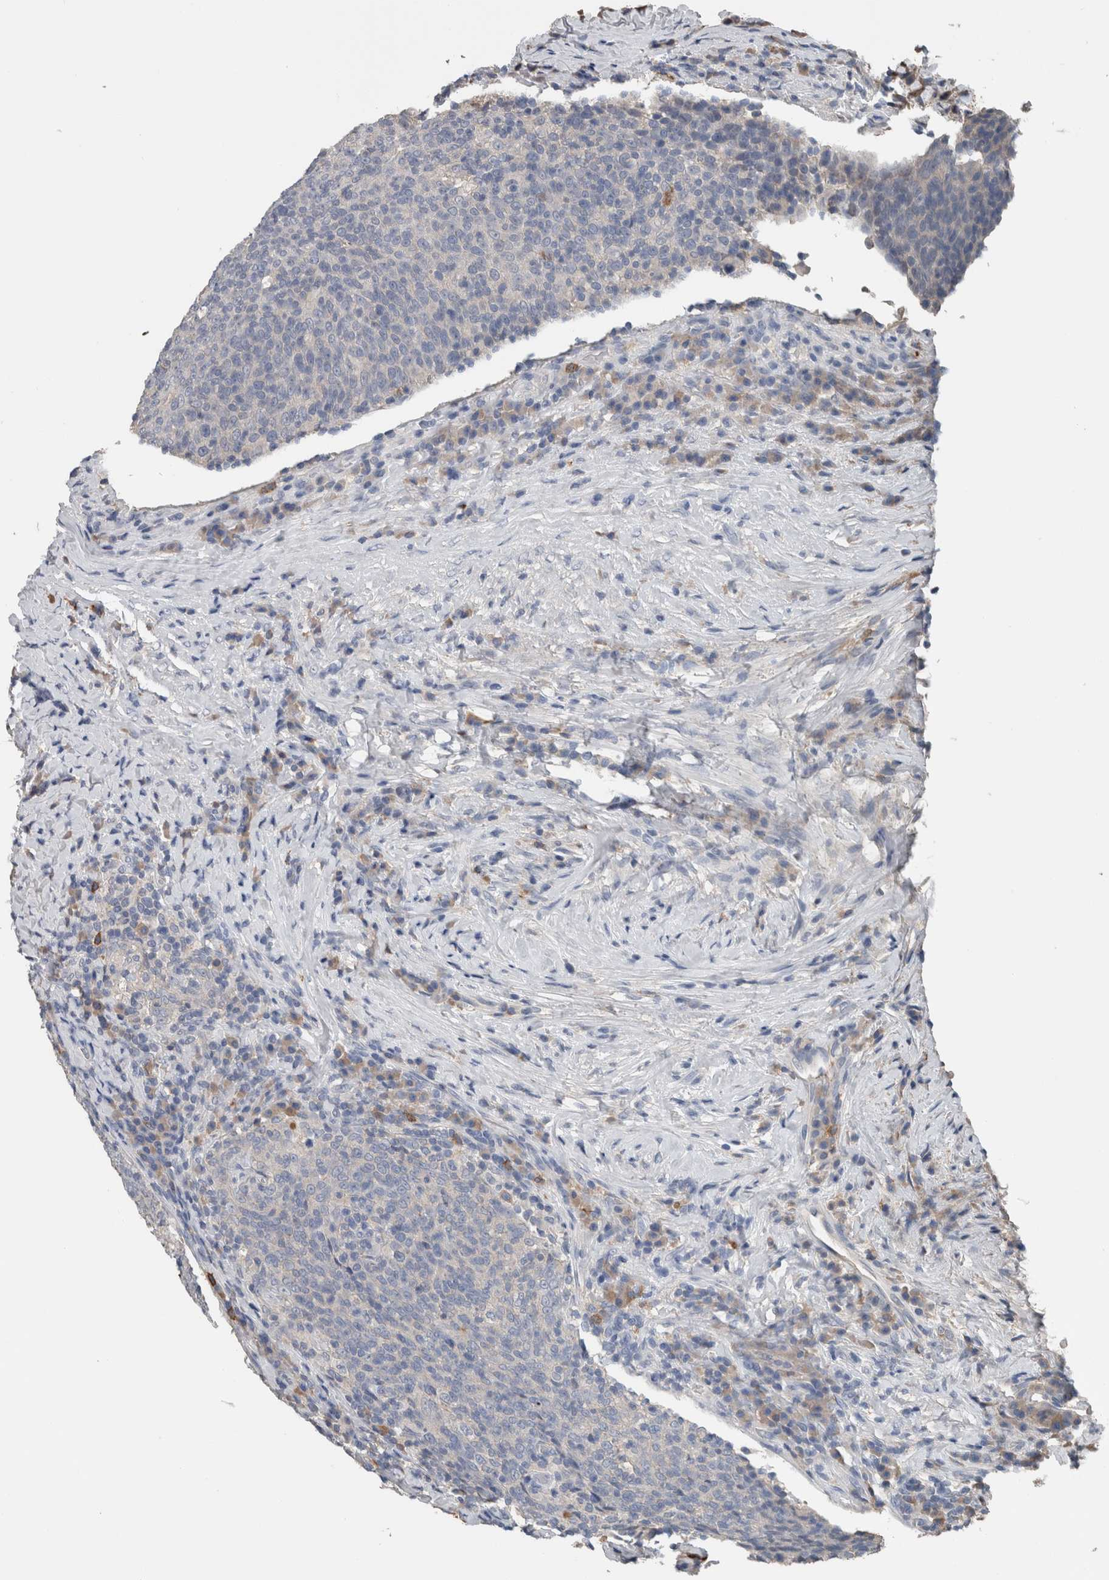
{"staining": {"intensity": "negative", "quantity": "none", "location": "none"}, "tissue": "head and neck cancer", "cell_type": "Tumor cells", "image_type": "cancer", "snomed": [{"axis": "morphology", "description": "Squamous cell carcinoma, NOS"}, {"axis": "morphology", "description": "Squamous cell carcinoma, metastatic, NOS"}, {"axis": "topography", "description": "Lymph node"}, {"axis": "topography", "description": "Head-Neck"}], "caption": "The histopathology image exhibits no significant positivity in tumor cells of head and neck squamous cell carcinoma.", "gene": "CRNN", "patient": {"sex": "male", "age": 62}}